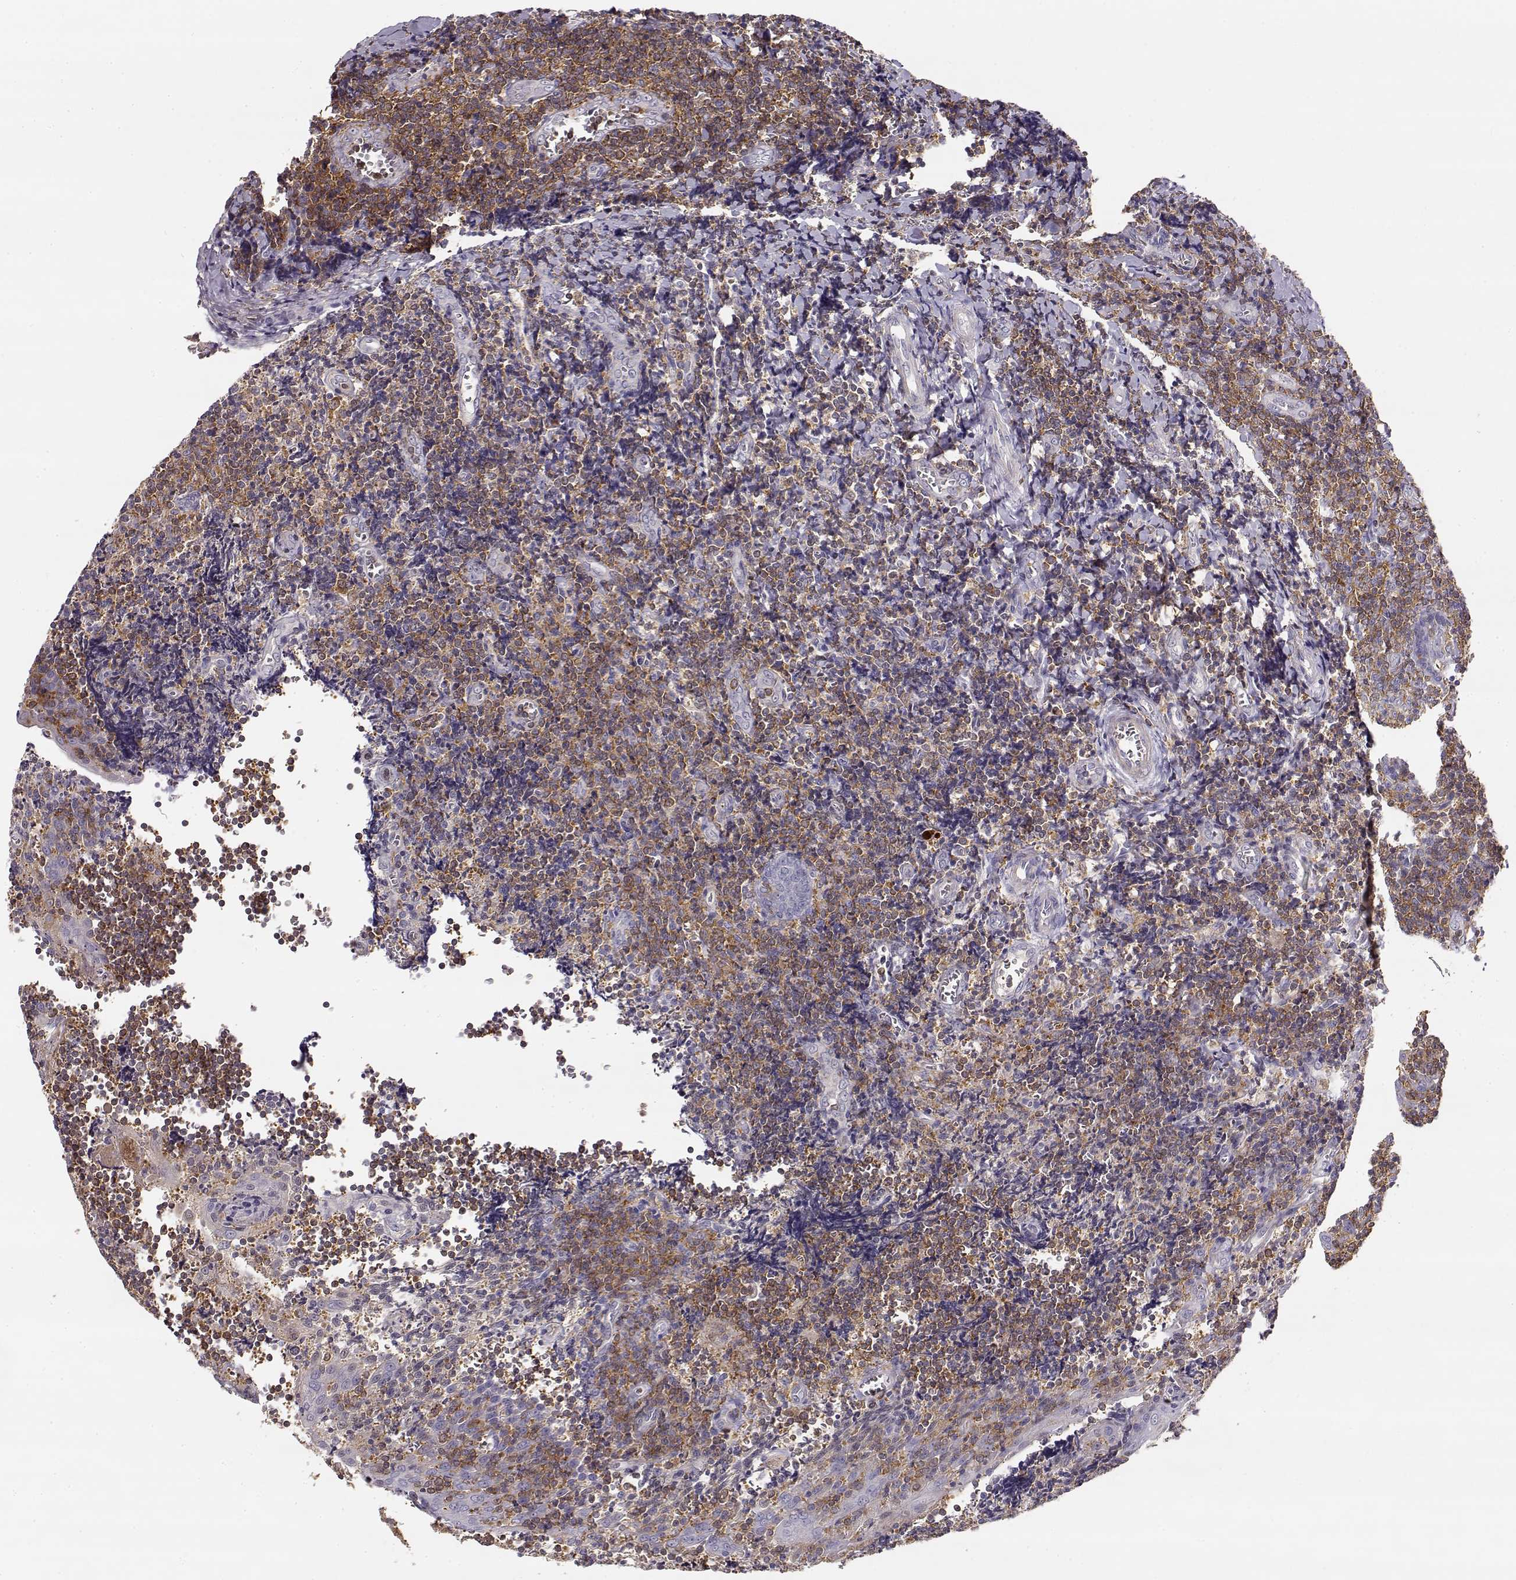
{"staining": {"intensity": "moderate", "quantity": "25%-75%", "location": "cytoplasmic/membranous"}, "tissue": "tonsil", "cell_type": "Germinal center cells", "image_type": "normal", "snomed": [{"axis": "morphology", "description": "Normal tissue, NOS"}, {"axis": "morphology", "description": "Inflammation, NOS"}, {"axis": "topography", "description": "Tonsil"}], "caption": "Immunohistochemical staining of unremarkable tonsil shows moderate cytoplasmic/membranous protein staining in about 25%-75% of germinal center cells. The staining is performed using DAB brown chromogen to label protein expression. The nuclei are counter-stained blue using hematoxylin.", "gene": "VAV1", "patient": {"sex": "female", "age": 31}}